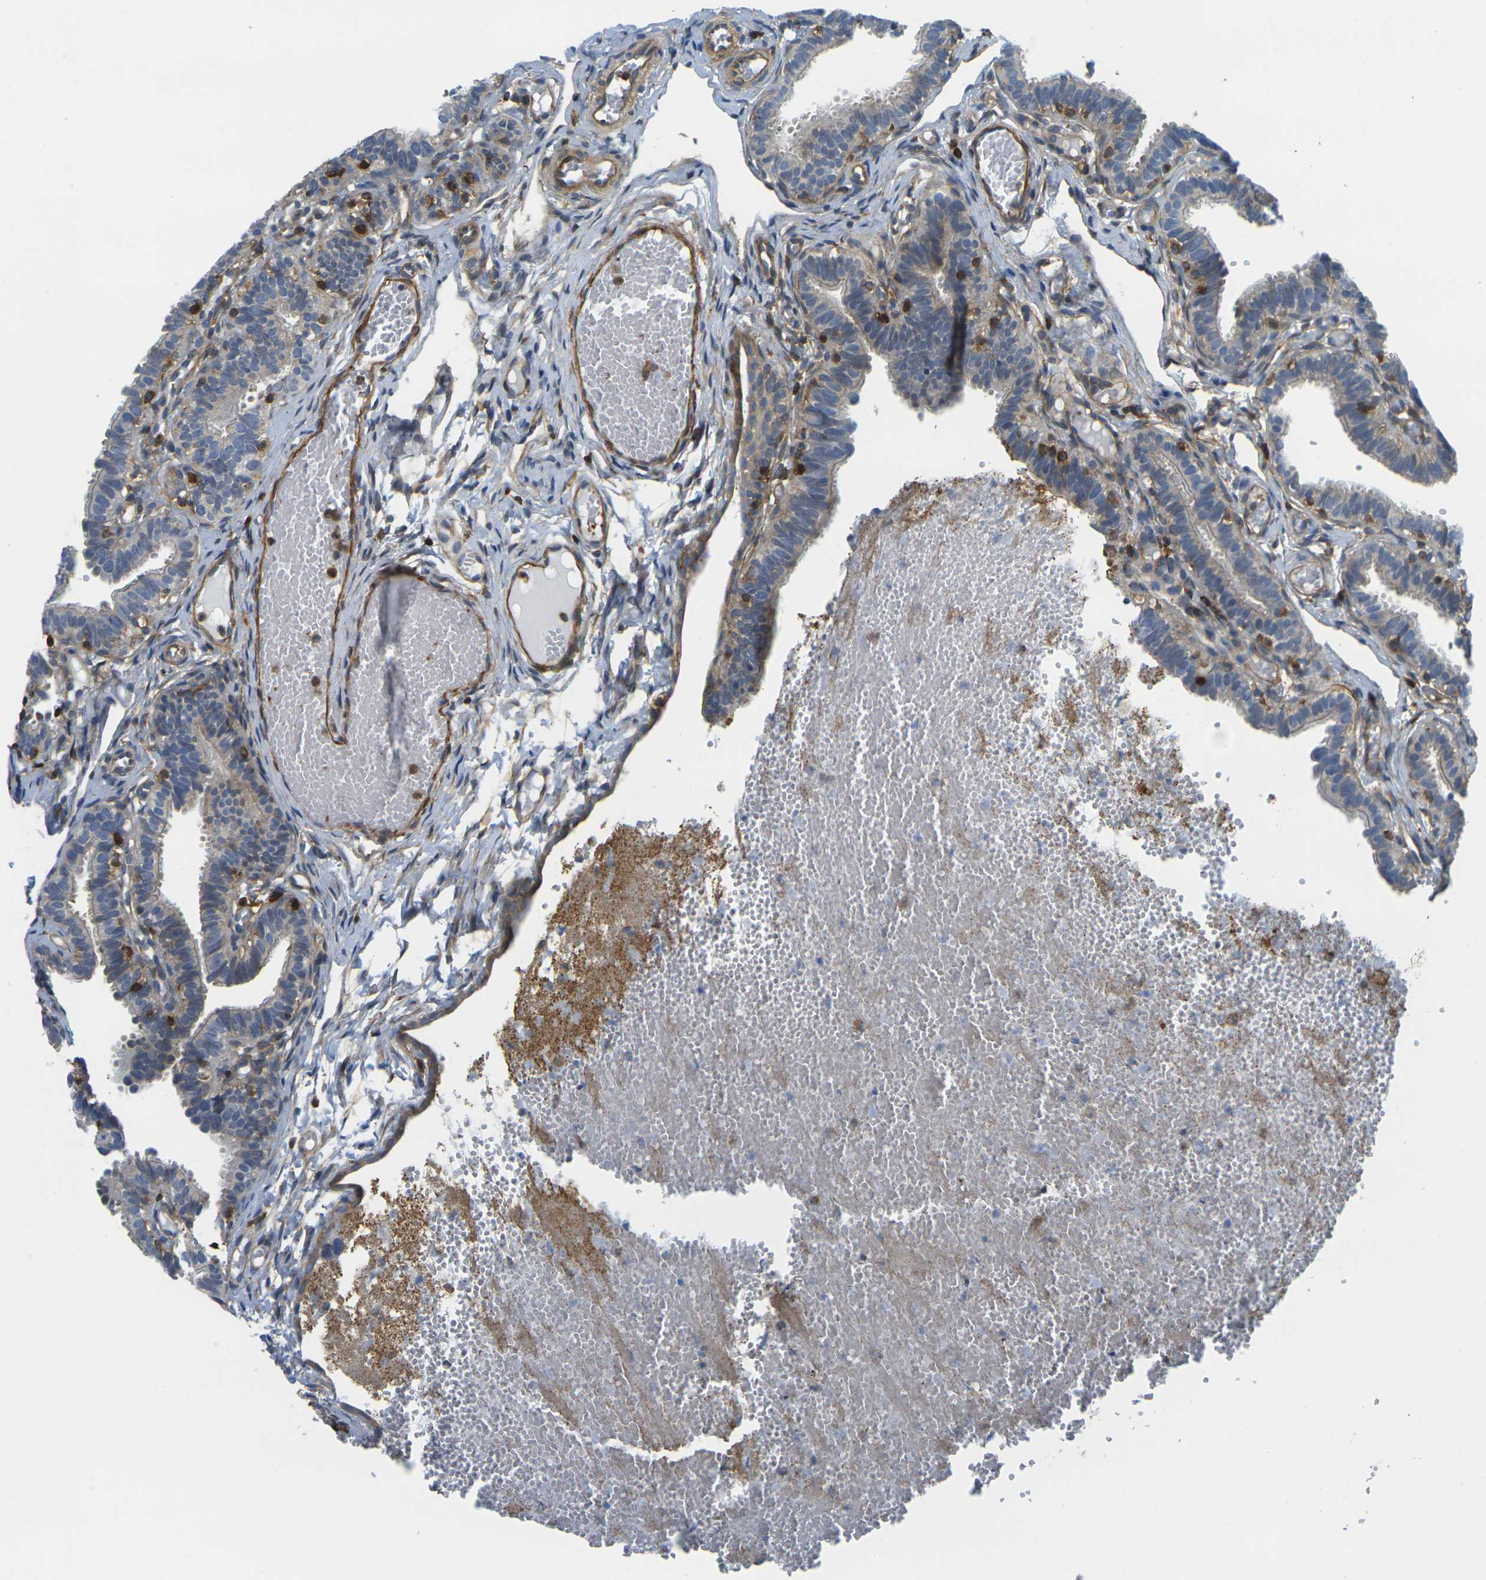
{"staining": {"intensity": "weak", "quantity": "<25%", "location": "cytoplasmic/membranous"}, "tissue": "fallopian tube", "cell_type": "Glandular cells", "image_type": "normal", "snomed": [{"axis": "morphology", "description": "Normal tissue, NOS"}, {"axis": "topography", "description": "Fallopian tube"}, {"axis": "topography", "description": "Placenta"}], "caption": "This is an IHC histopathology image of benign fallopian tube. There is no expression in glandular cells.", "gene": "LASP1", "patient": {"sex": "female", "age": 34}}